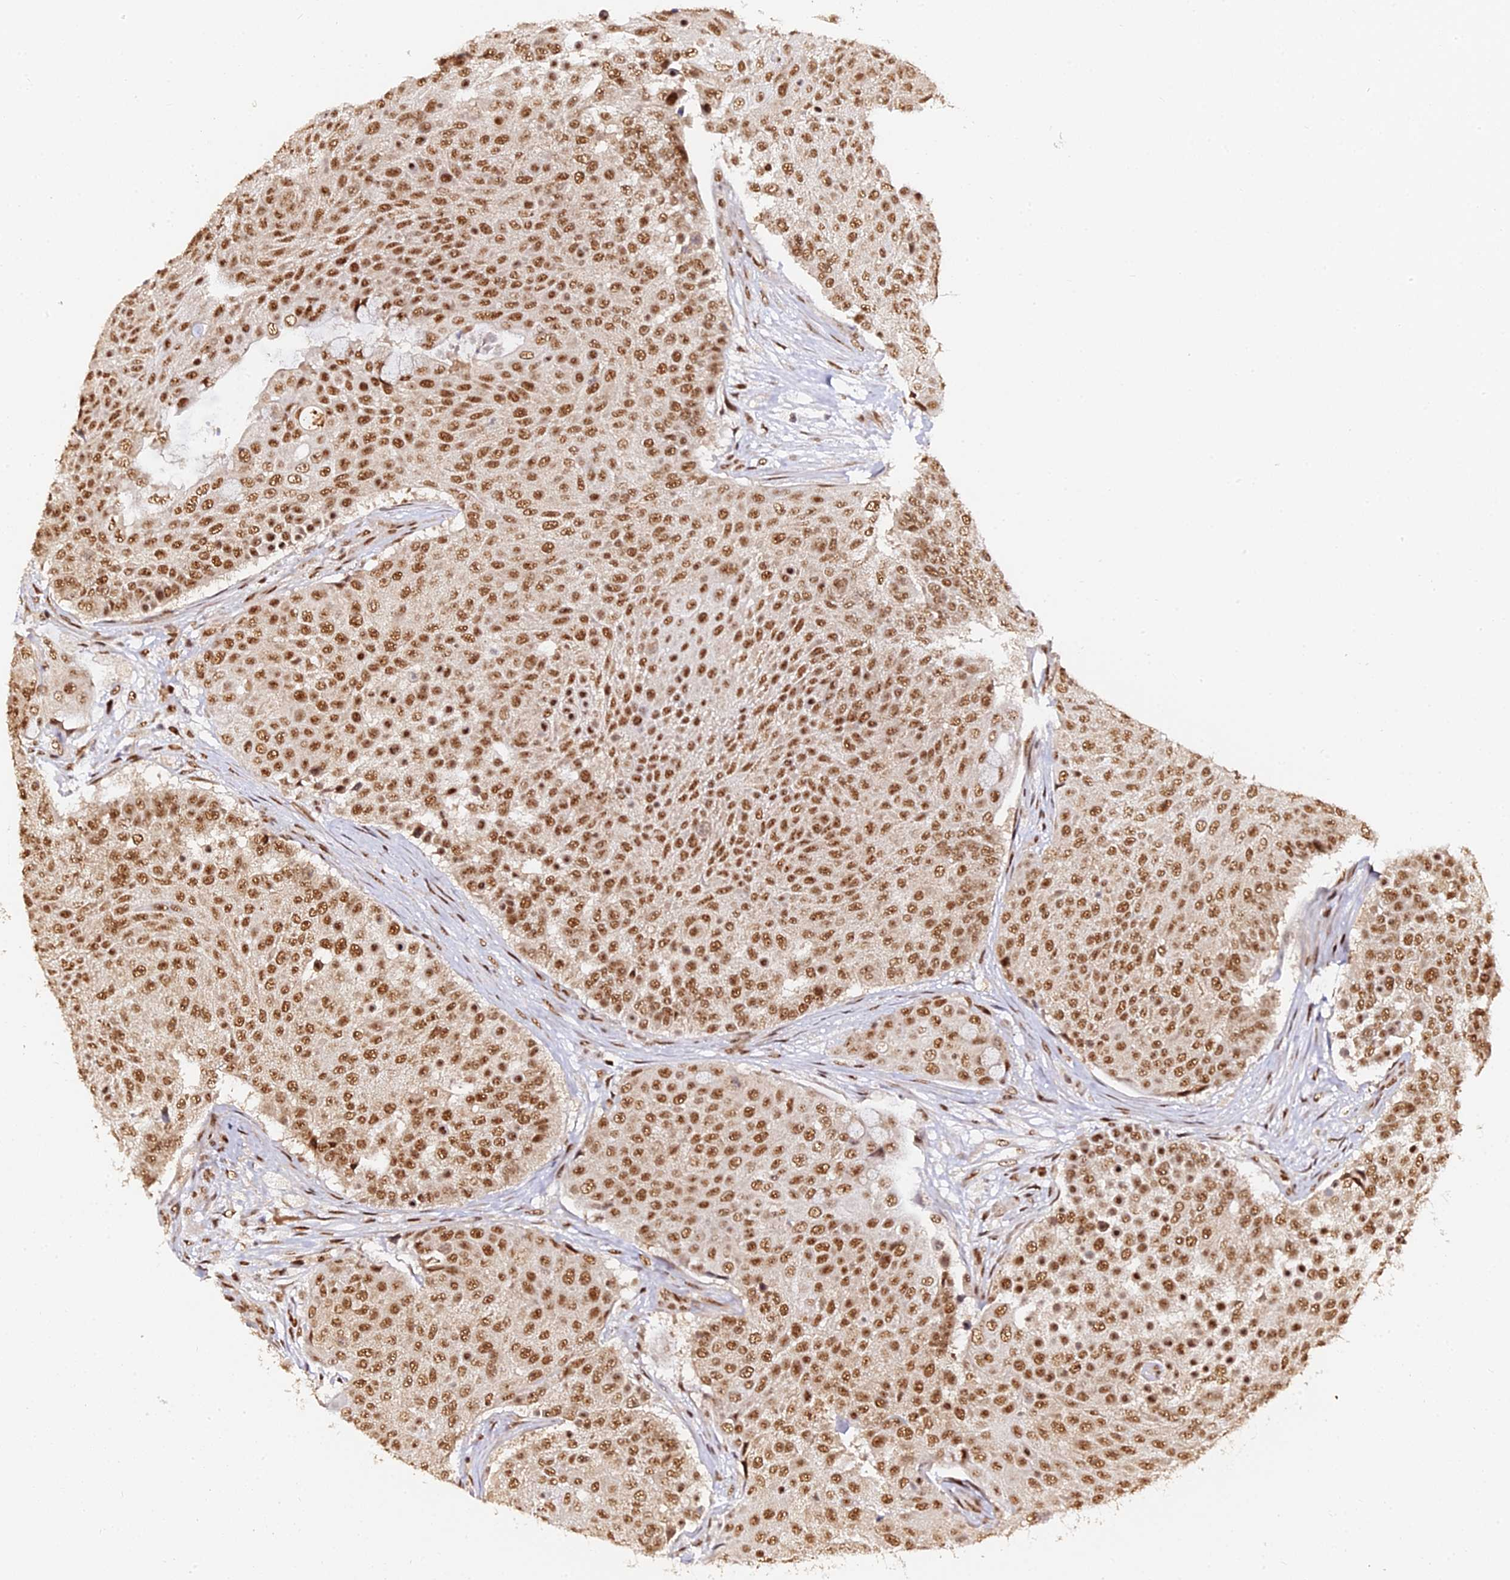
{"staining": {"intensity": "moderate", "quantity": ">75%", "location": "nuclear"}, "tissue": "urothelial cancer", "cell_type": "Tumor cells", "image_type": "cancer", "snomed": [{"axis": "morphology", "description": "Urothelial carcinoma, High grade"}, {"axis": "topography", "description": "Urinary bladder"}], "caption": "Protein expression analysis of human urothelial cancer reveals moderate nuclear staining in approximately >75% of tumor cells.", "gene": "MCRS1", "patient": {"sex": "female", "age": 63}}